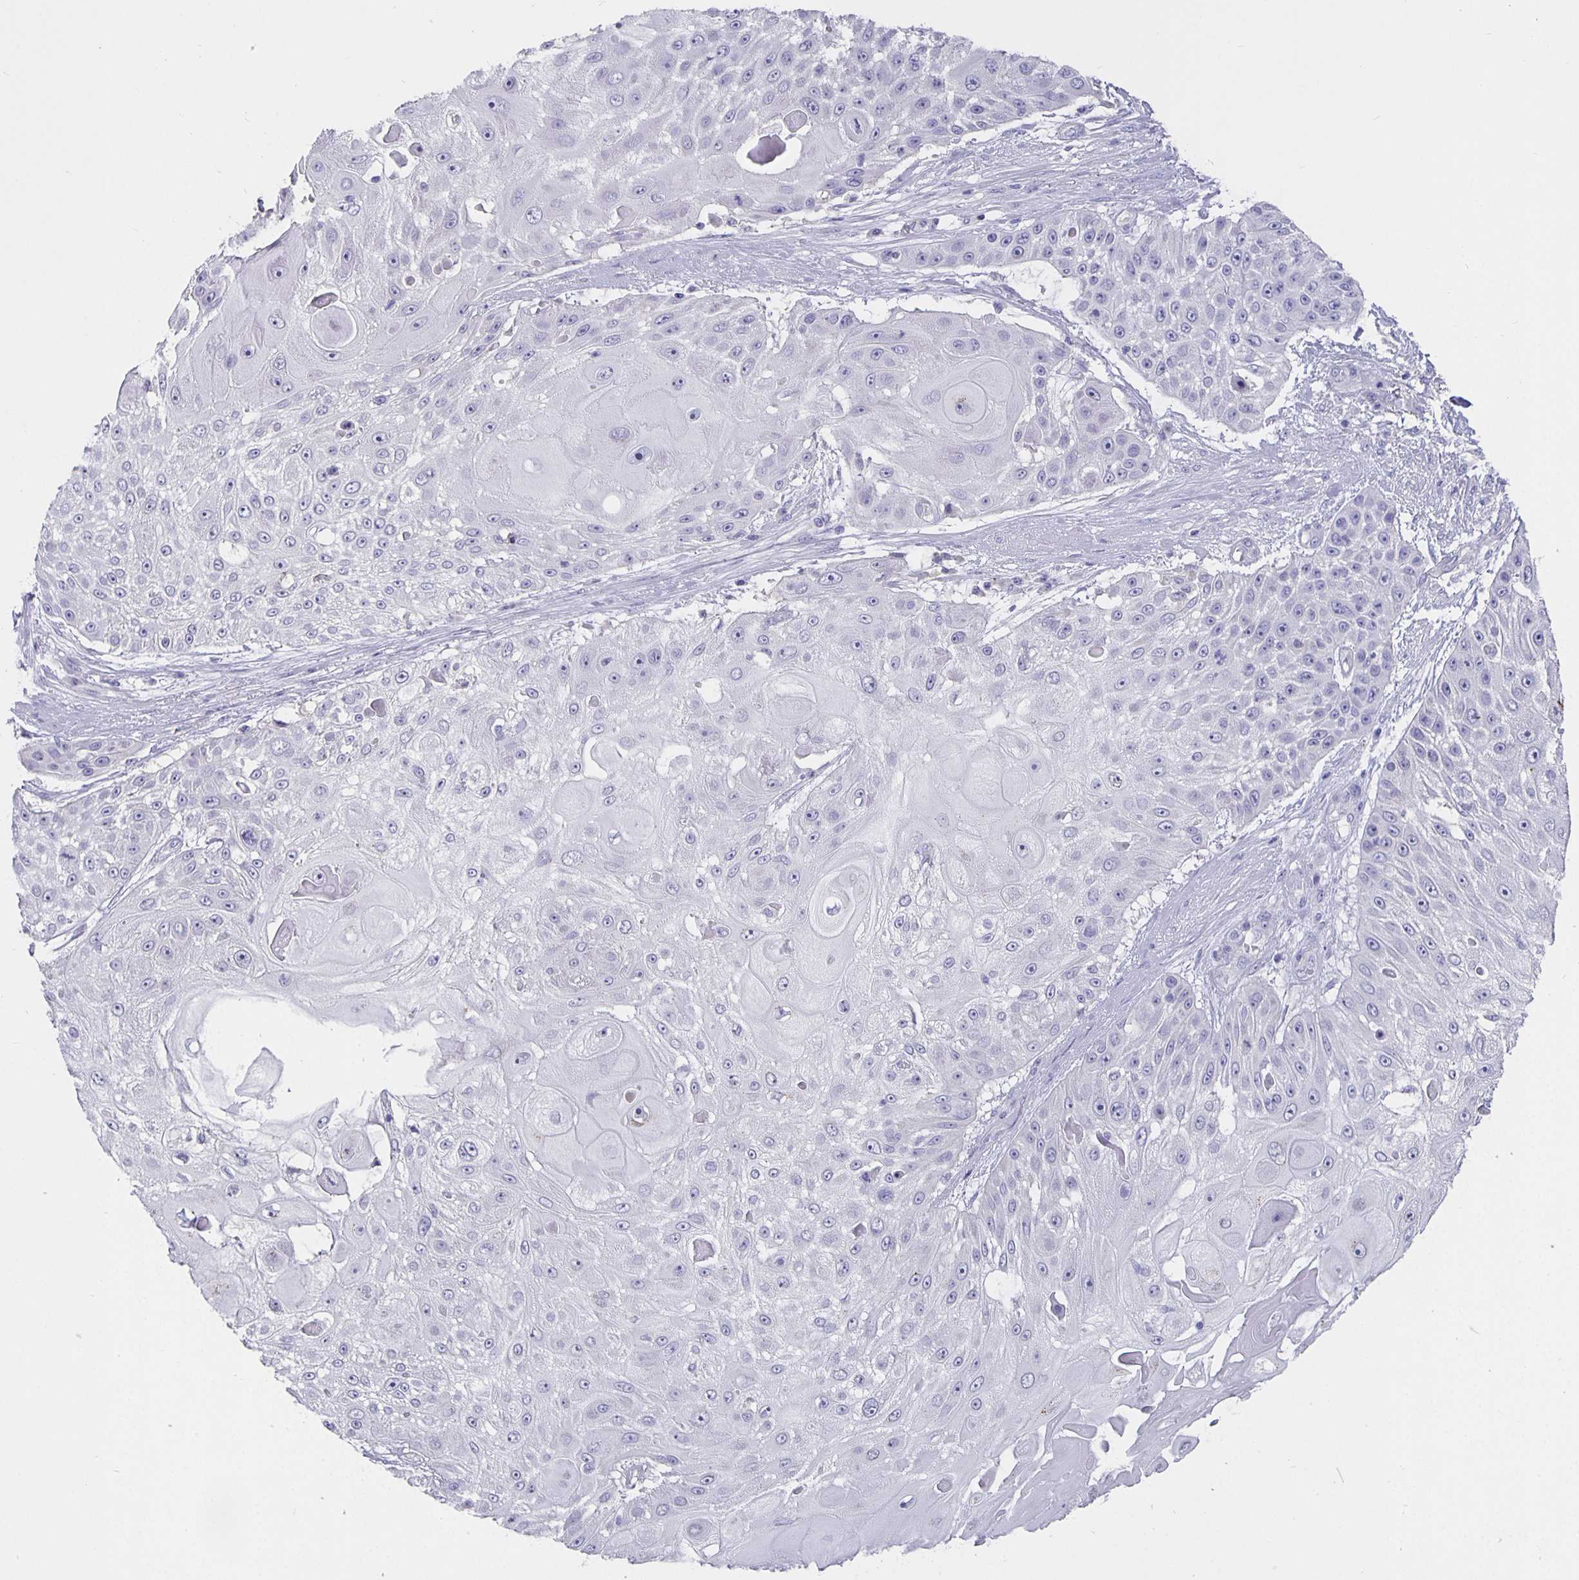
{"staining": {"intensity": "negative", "quantity": "none", "location": "none"}, "tissue": "skin cancer", "cell_type": "Tumor cells", "image_type": "cancer", "snomed": [{"axis": "morphology", "description": "Squamous cell carcinoma, NOS"}, {"axis": "topography", "description": "Skin"}], "caption": "Immunohistochemical staining of human squamous cell carcinoma (skin) exhibits no significant staining in tumor cells.", "gene": "CFAP74", "patient": {"sex": "female", "age": 86}}